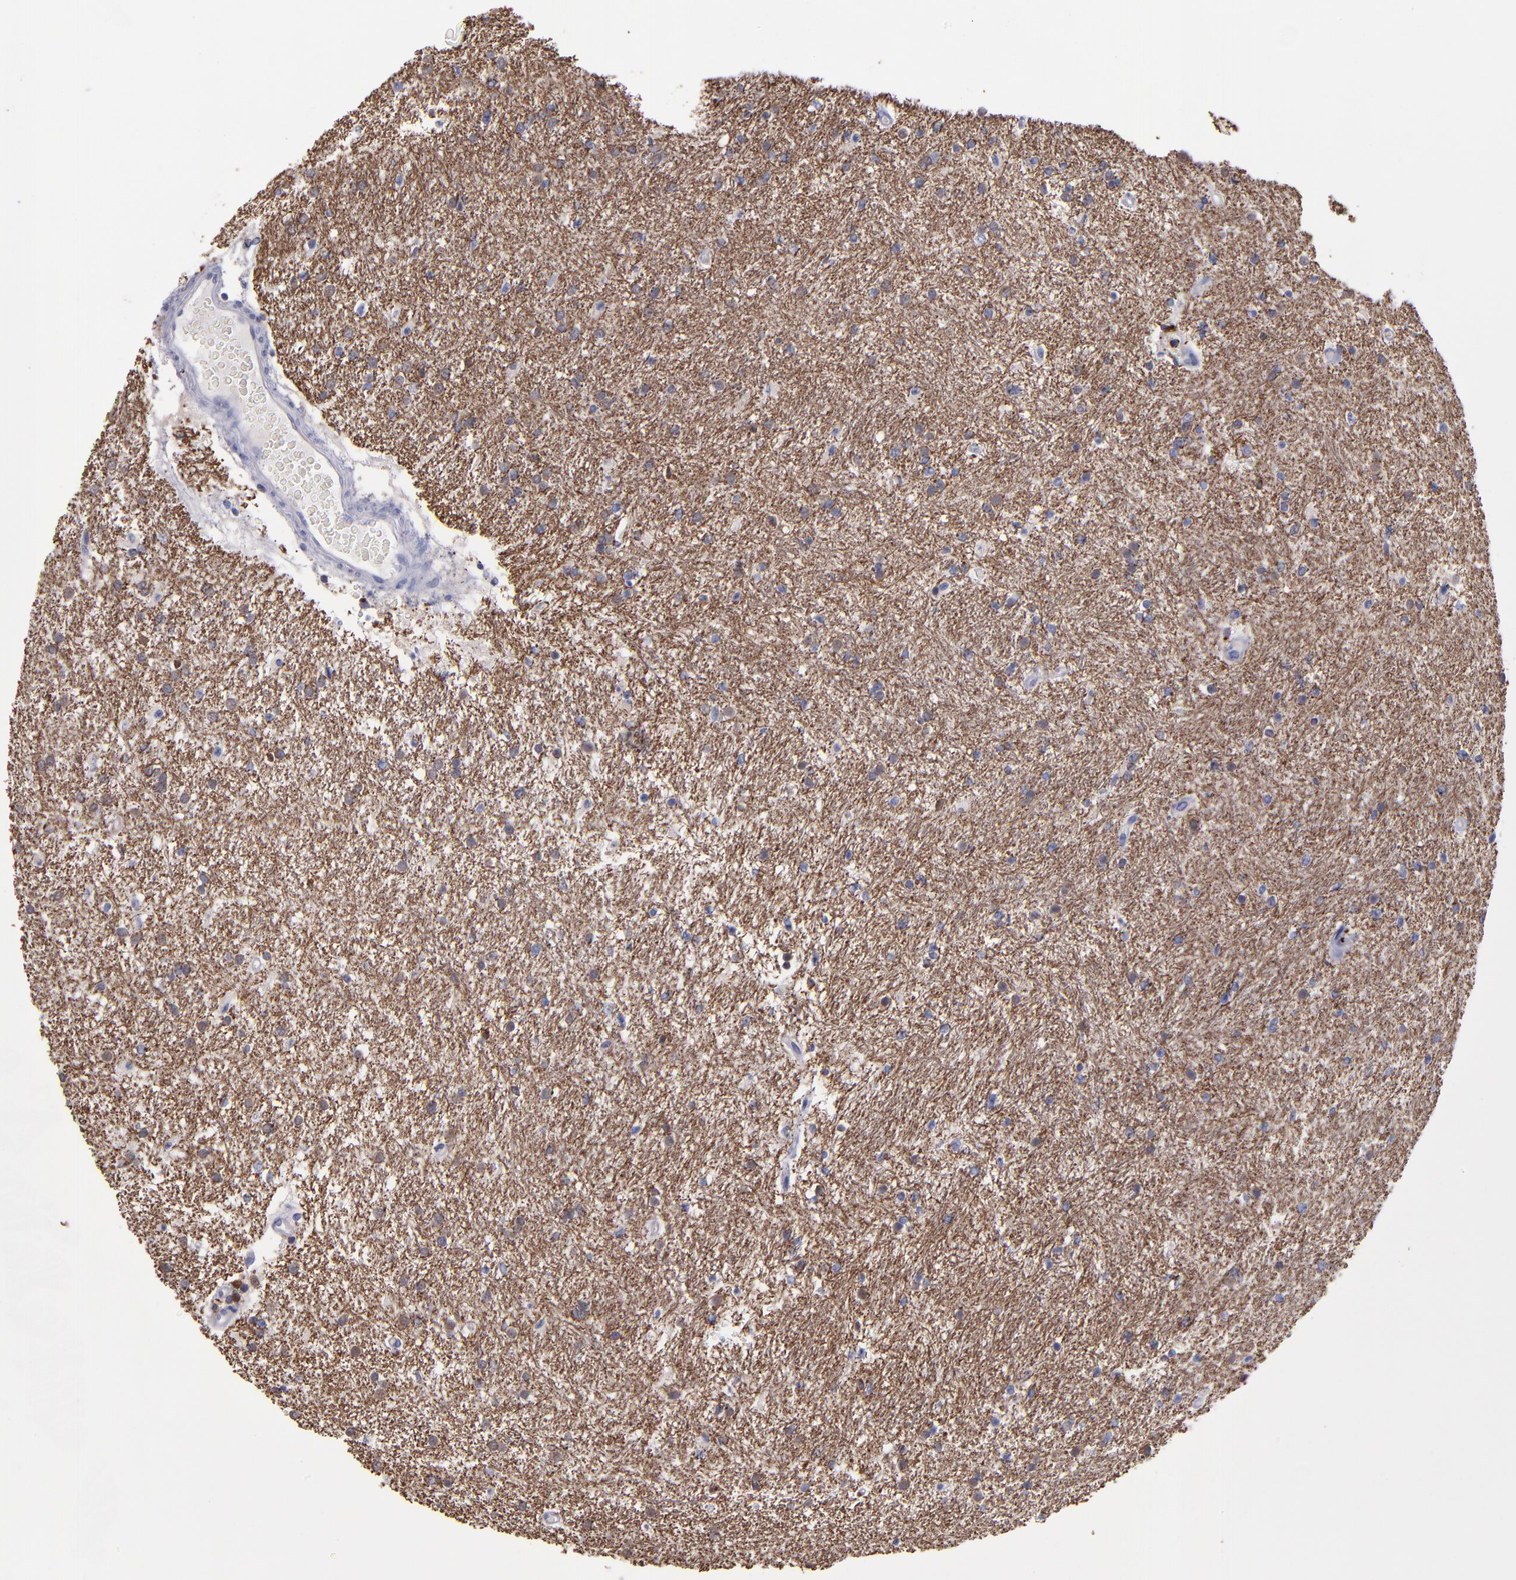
{"staining": {"intensity": "negative", "quantity": "none", "location": "none"}, "tissue": "glioma", "cell_type": "Tumor cells", "image_type": "cancer", "snomed": [{"axis": "morphology", "description": "Glioma, malignant, High grade"}, {"axis": "topography", "description": "Brain"}], "caption": "A micrograph of glioma stained for a protein shows no brown staining in tumor cells.", "gene": "CTSS", "patient": {"sex": "female", "age": 50}}